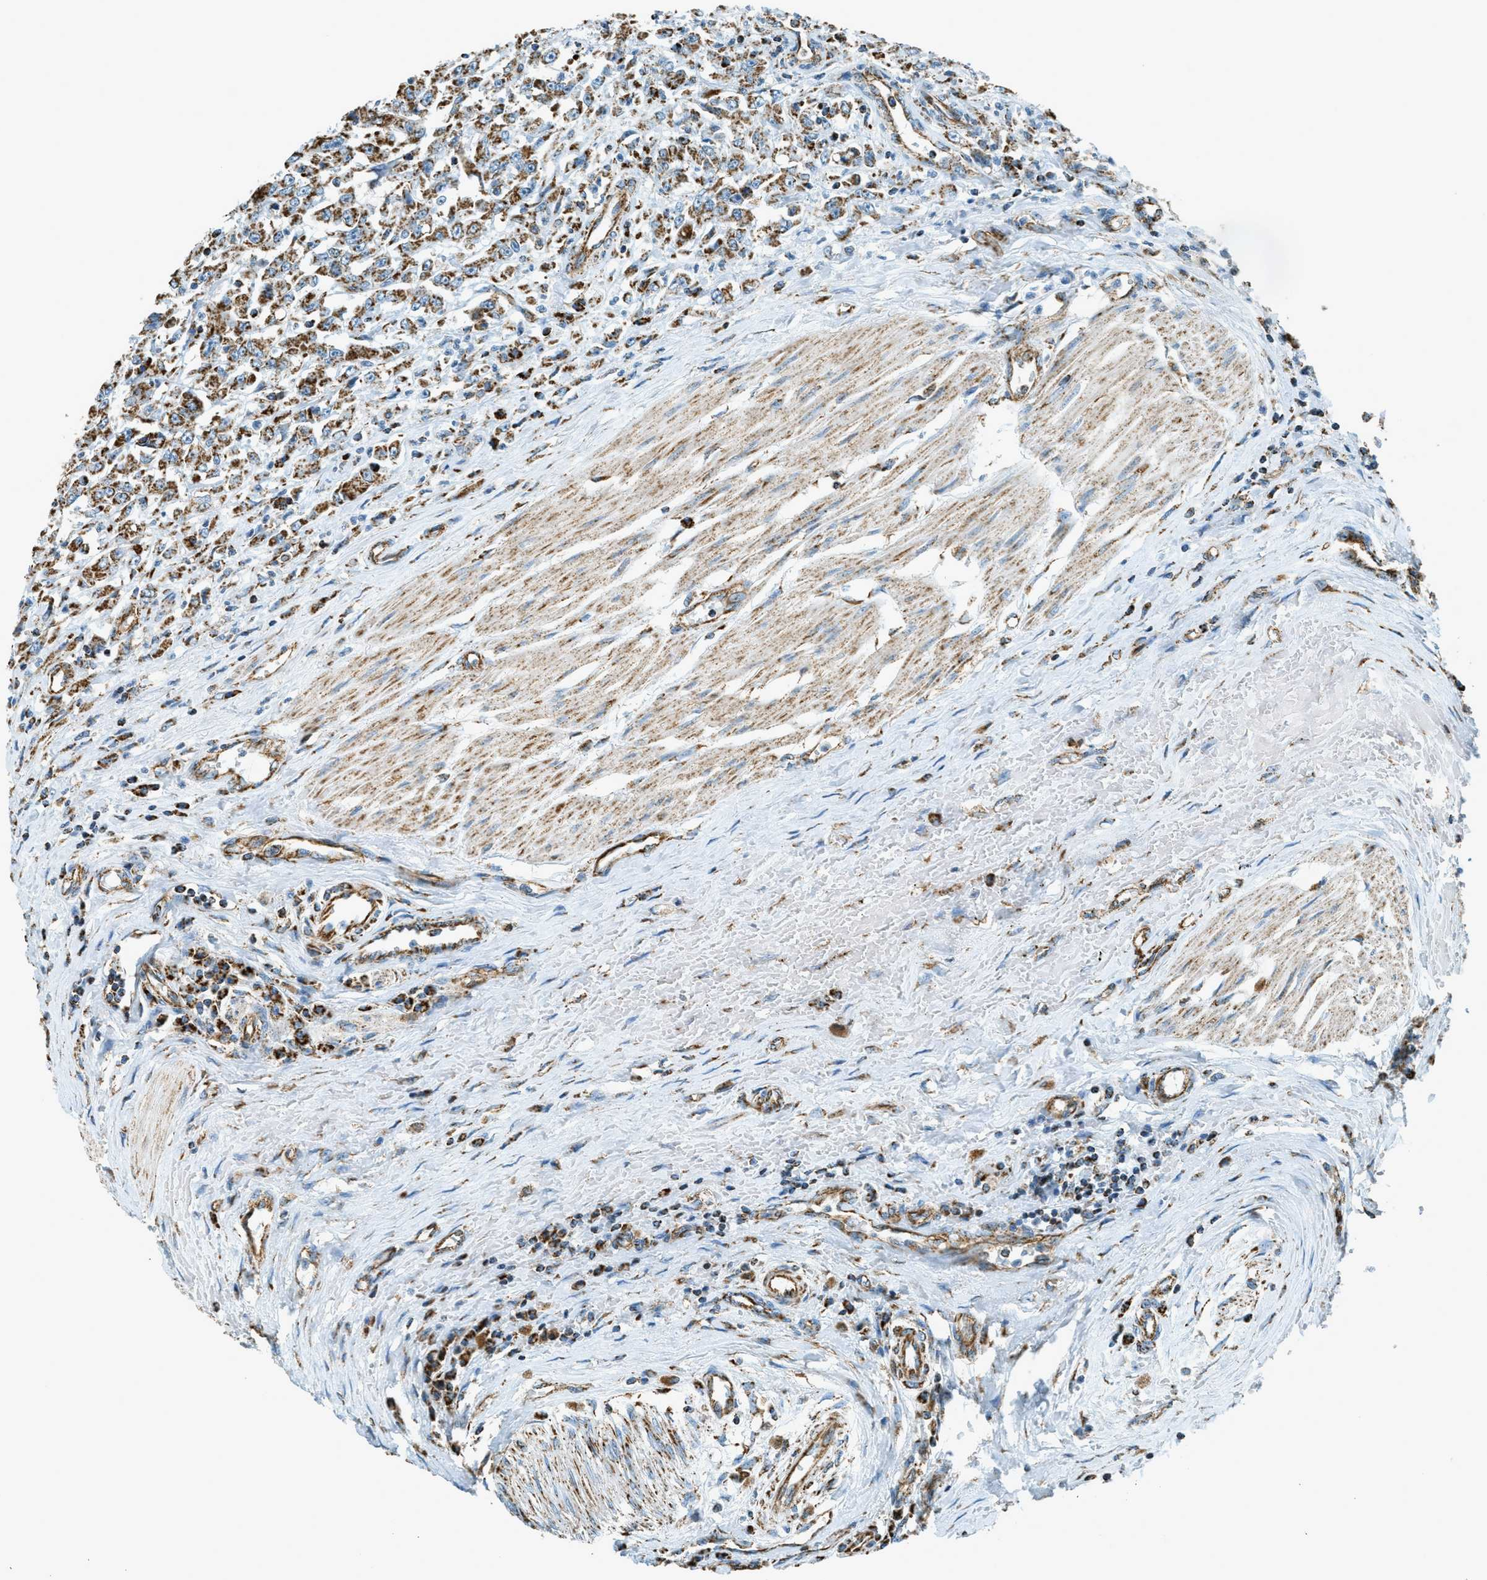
{"staining": {"intensity": "strong", "quantity": ">75%", "location": "cytoplasmic/membranous"}, "tissue": "urothelial cancer", "cell_type": "Tumor cells", "image_type": "cancer", "snomed": [{"axis": "morphology", "description": "Urothelial carcinoma, High grade"}, {"axis": "topography", "description": "Urinary bladder"}], "caption": "Protein expression analysis of human urothelial carcinoma (high-grade) reveals strong cytoplasmic/membranous staining in approximately >75% of tumor cells.", "gene": "CHST15", "patient": {"sex": "male", "age": 46}}